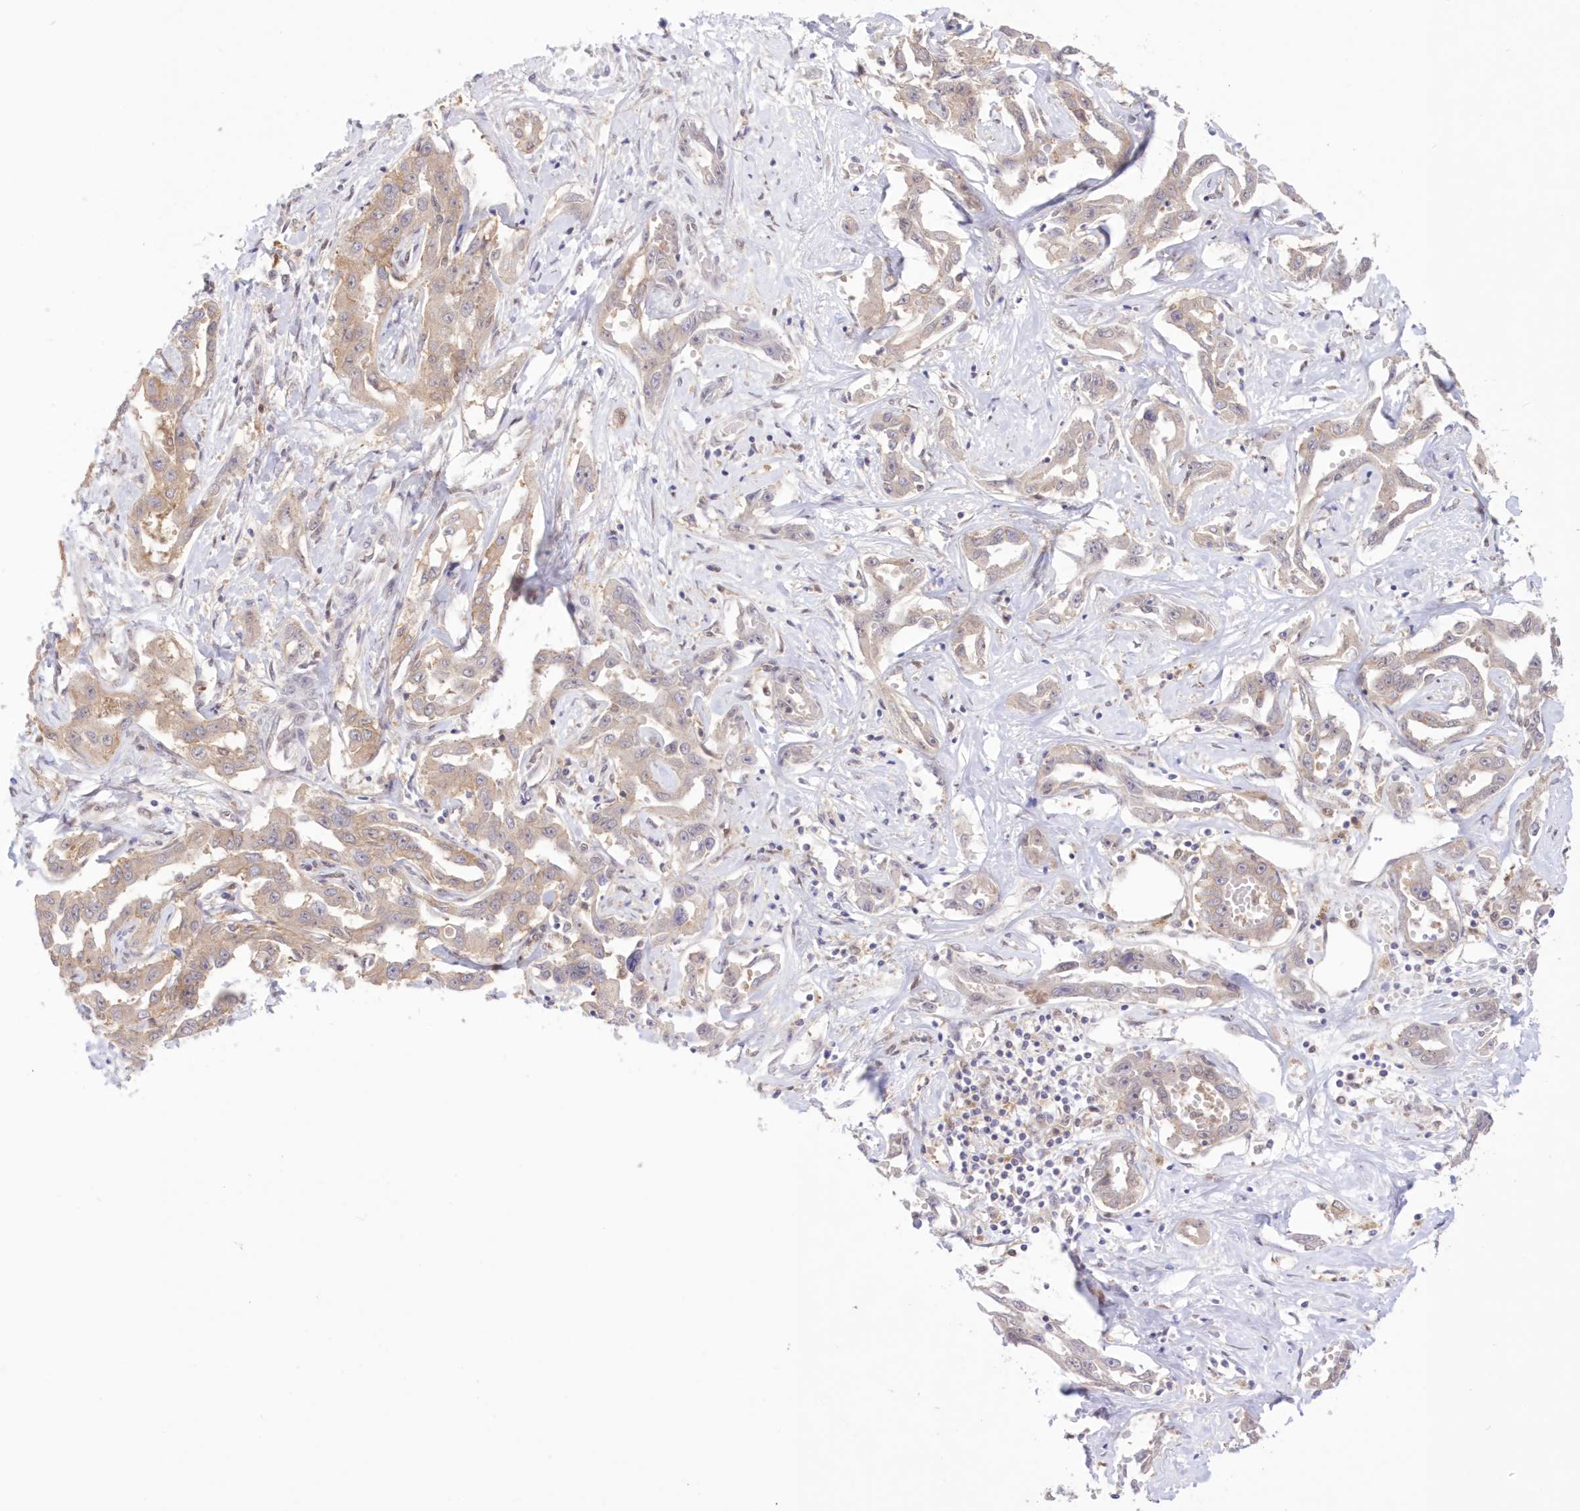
{"staining": {"intensity": "weak", "quantity": "25%-75%", "location": "cytoplasmic/membranous"}, "tissue": "liver cancer", "cell_type": "Tumor cells", "image_type": "cancer", "snomed": [{"axis": "morphology", "description": "Cholangiocarcinoma"}, {"axis": "topography", "description": "Liver"}], "caption": "Liver cholangiocarcinoma was stained to show a protein in brown. There is low levels of weak cytoplasmic/membranous staining in approximately 25%-75% of tumor cells.", "gene": "RNPEP", "patient": {"sex": "male", "age": 59}}